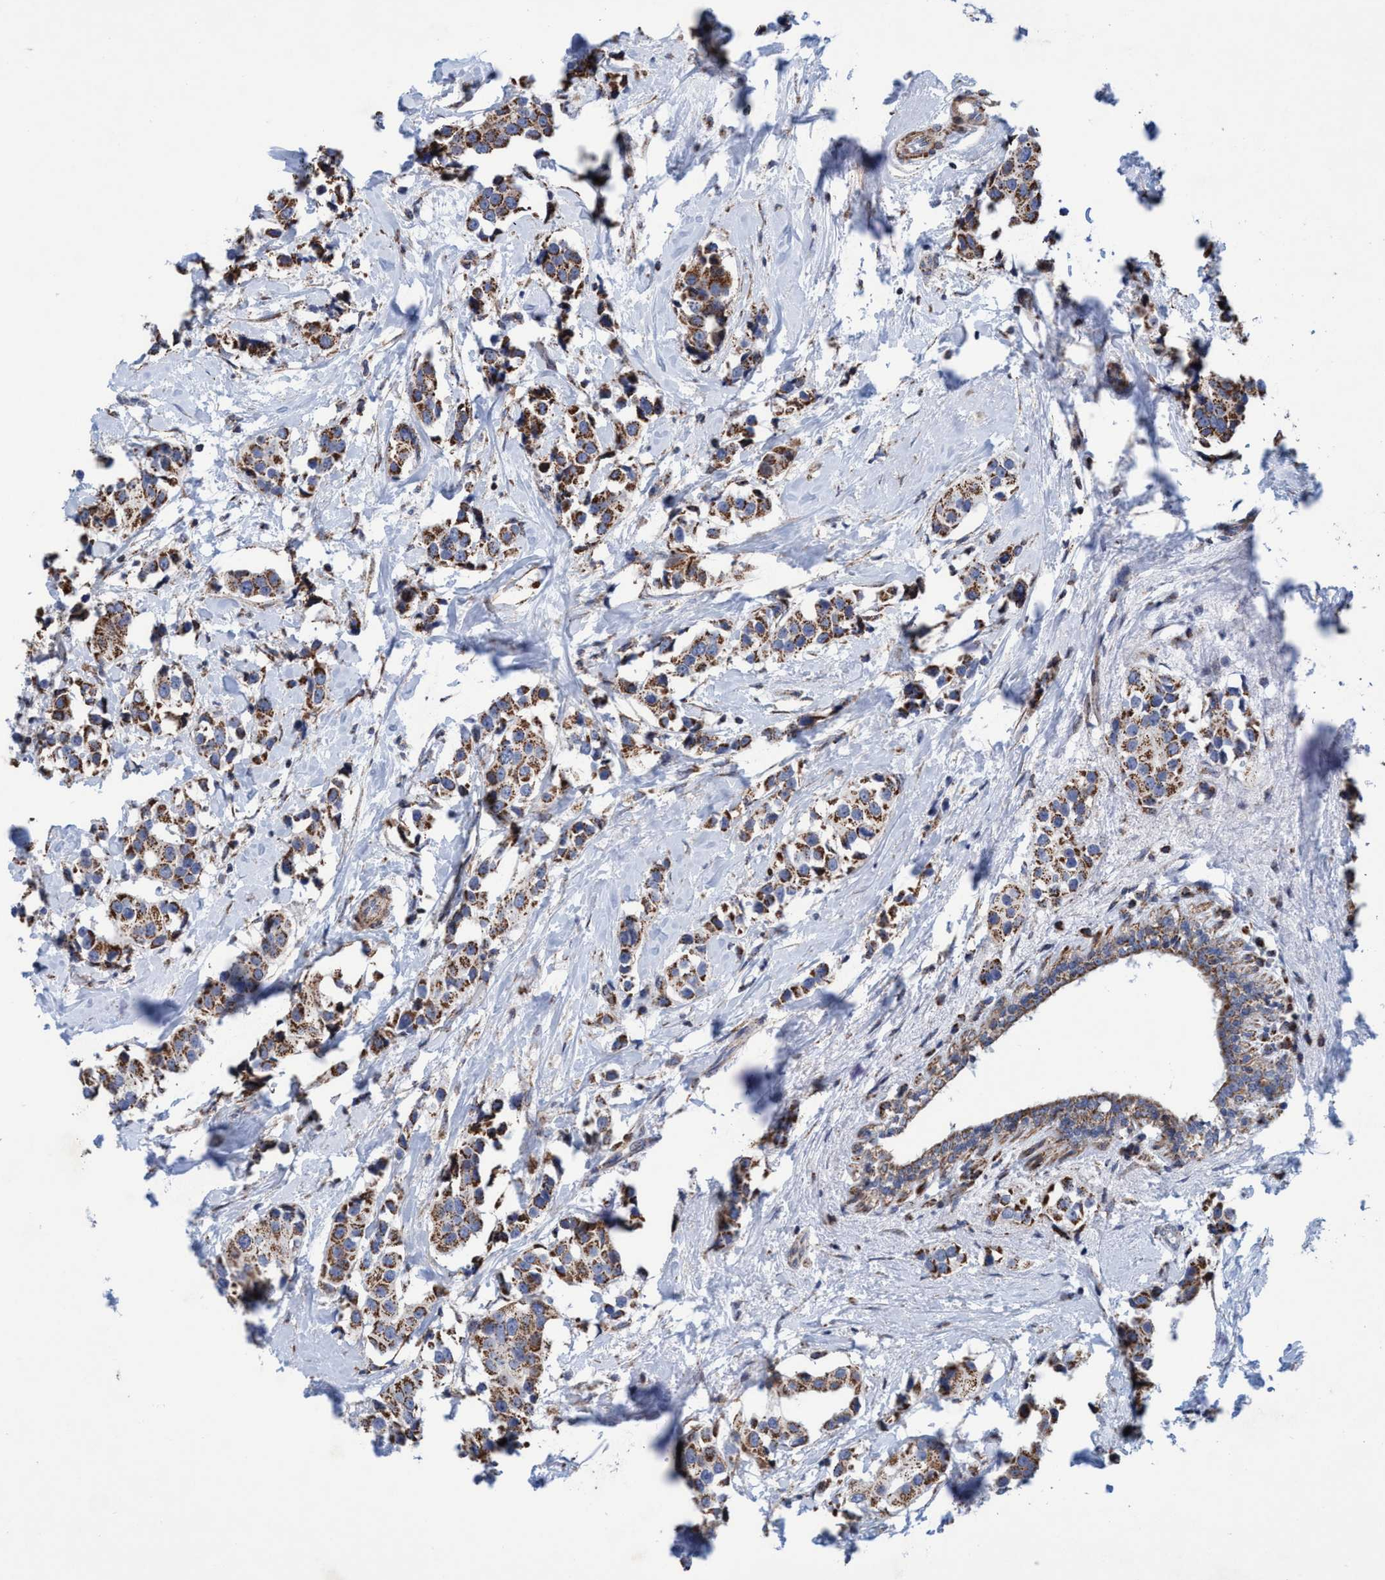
{"staining": {"intensity": "moderate", "quantity": ">75%", "location": "cytoplasmic/membranous"}, "tissue": "breast cancer", "cell_type": "Tumor cells", "image_type": "cancer", "snomed": [{"axis": "morphology", "description": "Normal tissue, NOS"}, {"axis": "morphology", "description": "Duct carcinoma"}, {"axis": "topography", "description": "Breast"}], "caption": "Brown immunohistochemical staining in human infiltrating ductal carcinoma (breast) displays moderate cytoplasmic/membranous expression in approximately >75% of tumor cells.", "gene": "POLR1F", "patient": {"sex": "female", "age": 39}}